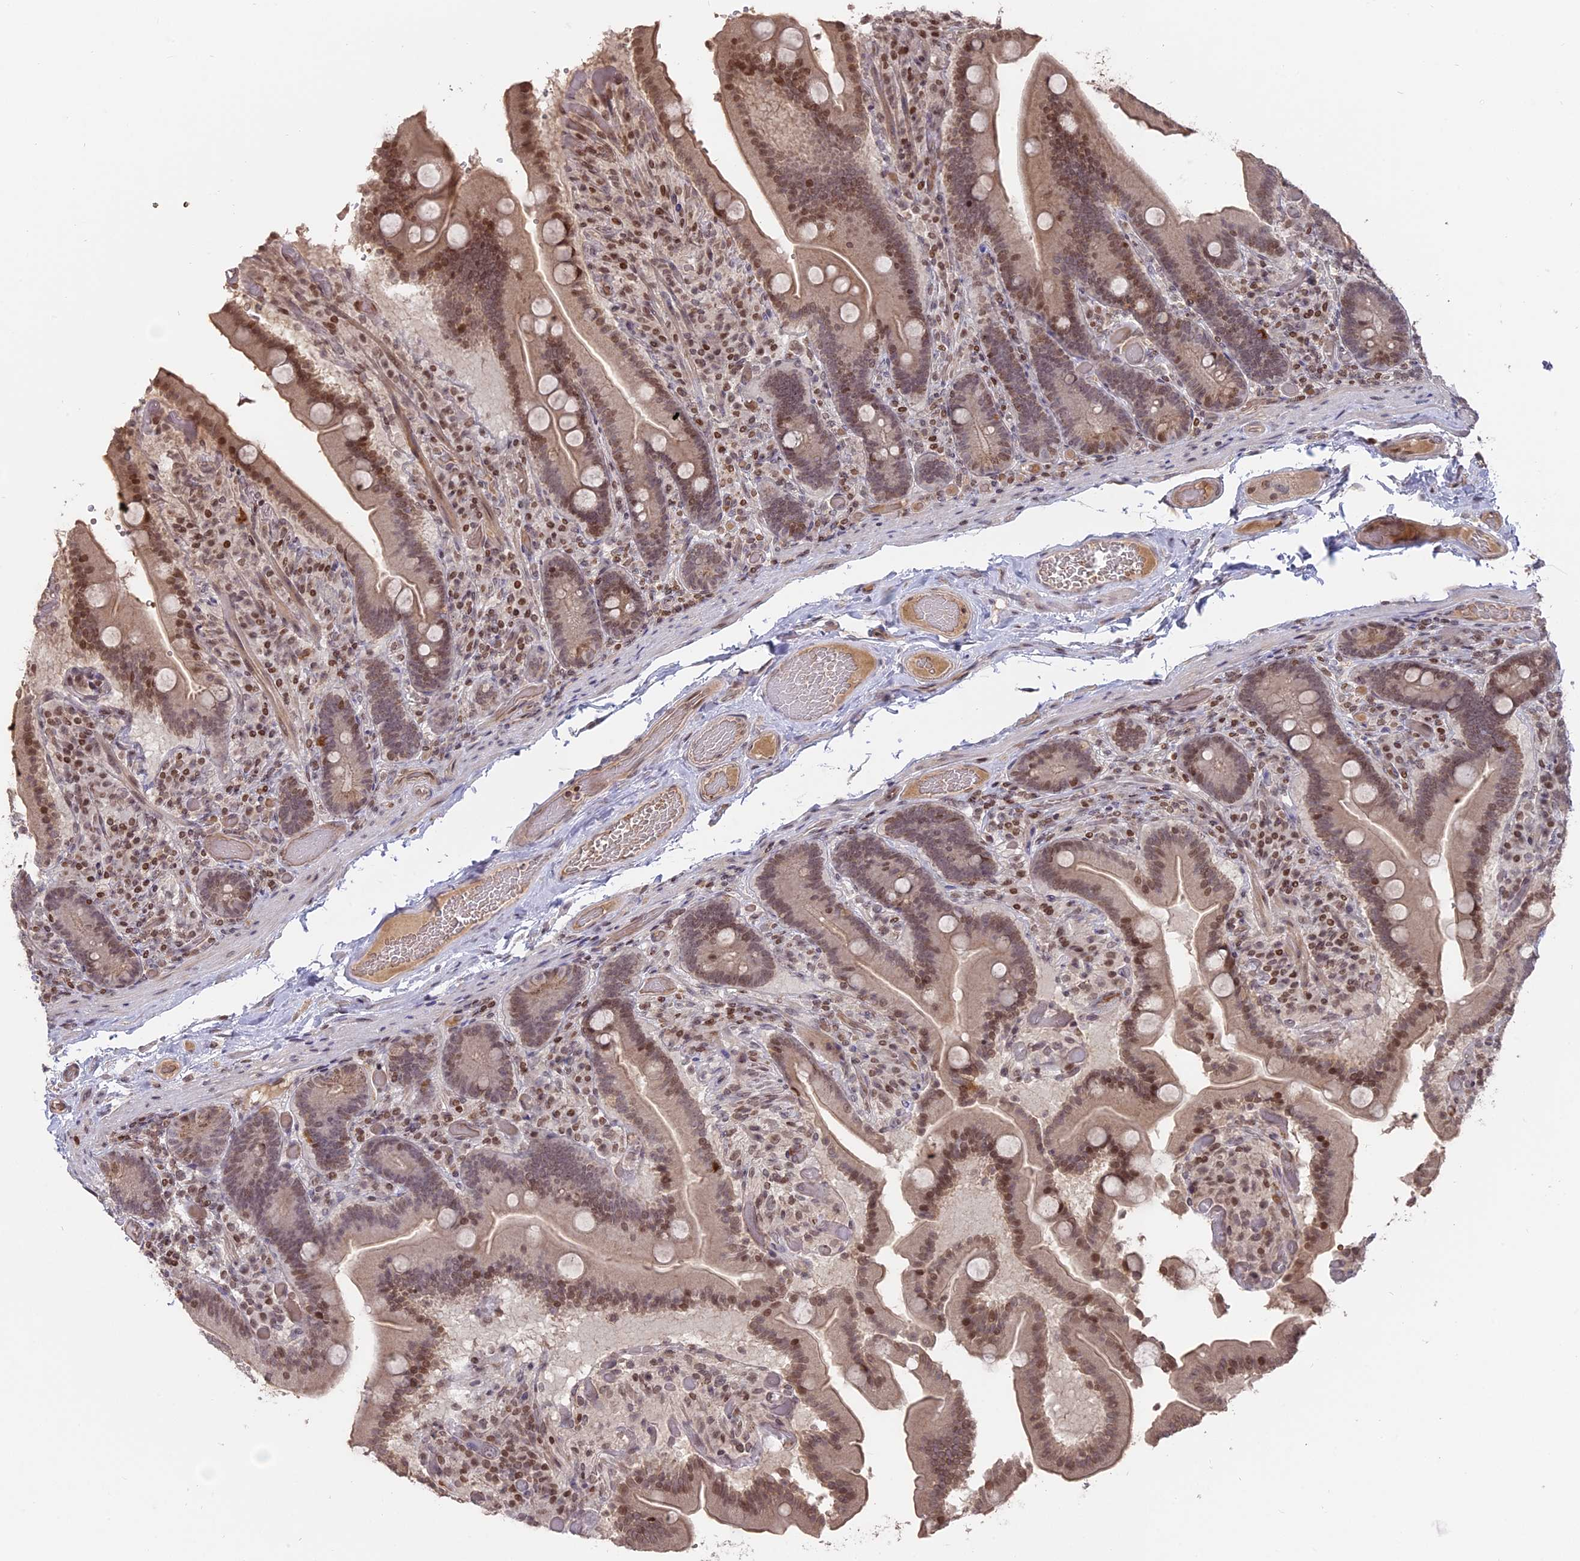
{"staining": {"intensity": "moderate", "quantity": ">75%", "location": "cytoplasmic/membranous,nuclear"}, "tissue": "duodenum", "cell_type": "Glandular cells", "image_type": "normal", "snomed": [{"axis": "morphology", "description": "Normal tissue, NOS"}, {"axis": "topography", "description": "Duodenum"}], "caption": "Duodenum stained for a protein (brown) shows moderate cytoplasmic/membranous,nuclear positive expression in approximately >75% of glandular cells.", "gene": "NR1H3", "patient": {"sex": "female", "age": 62}}